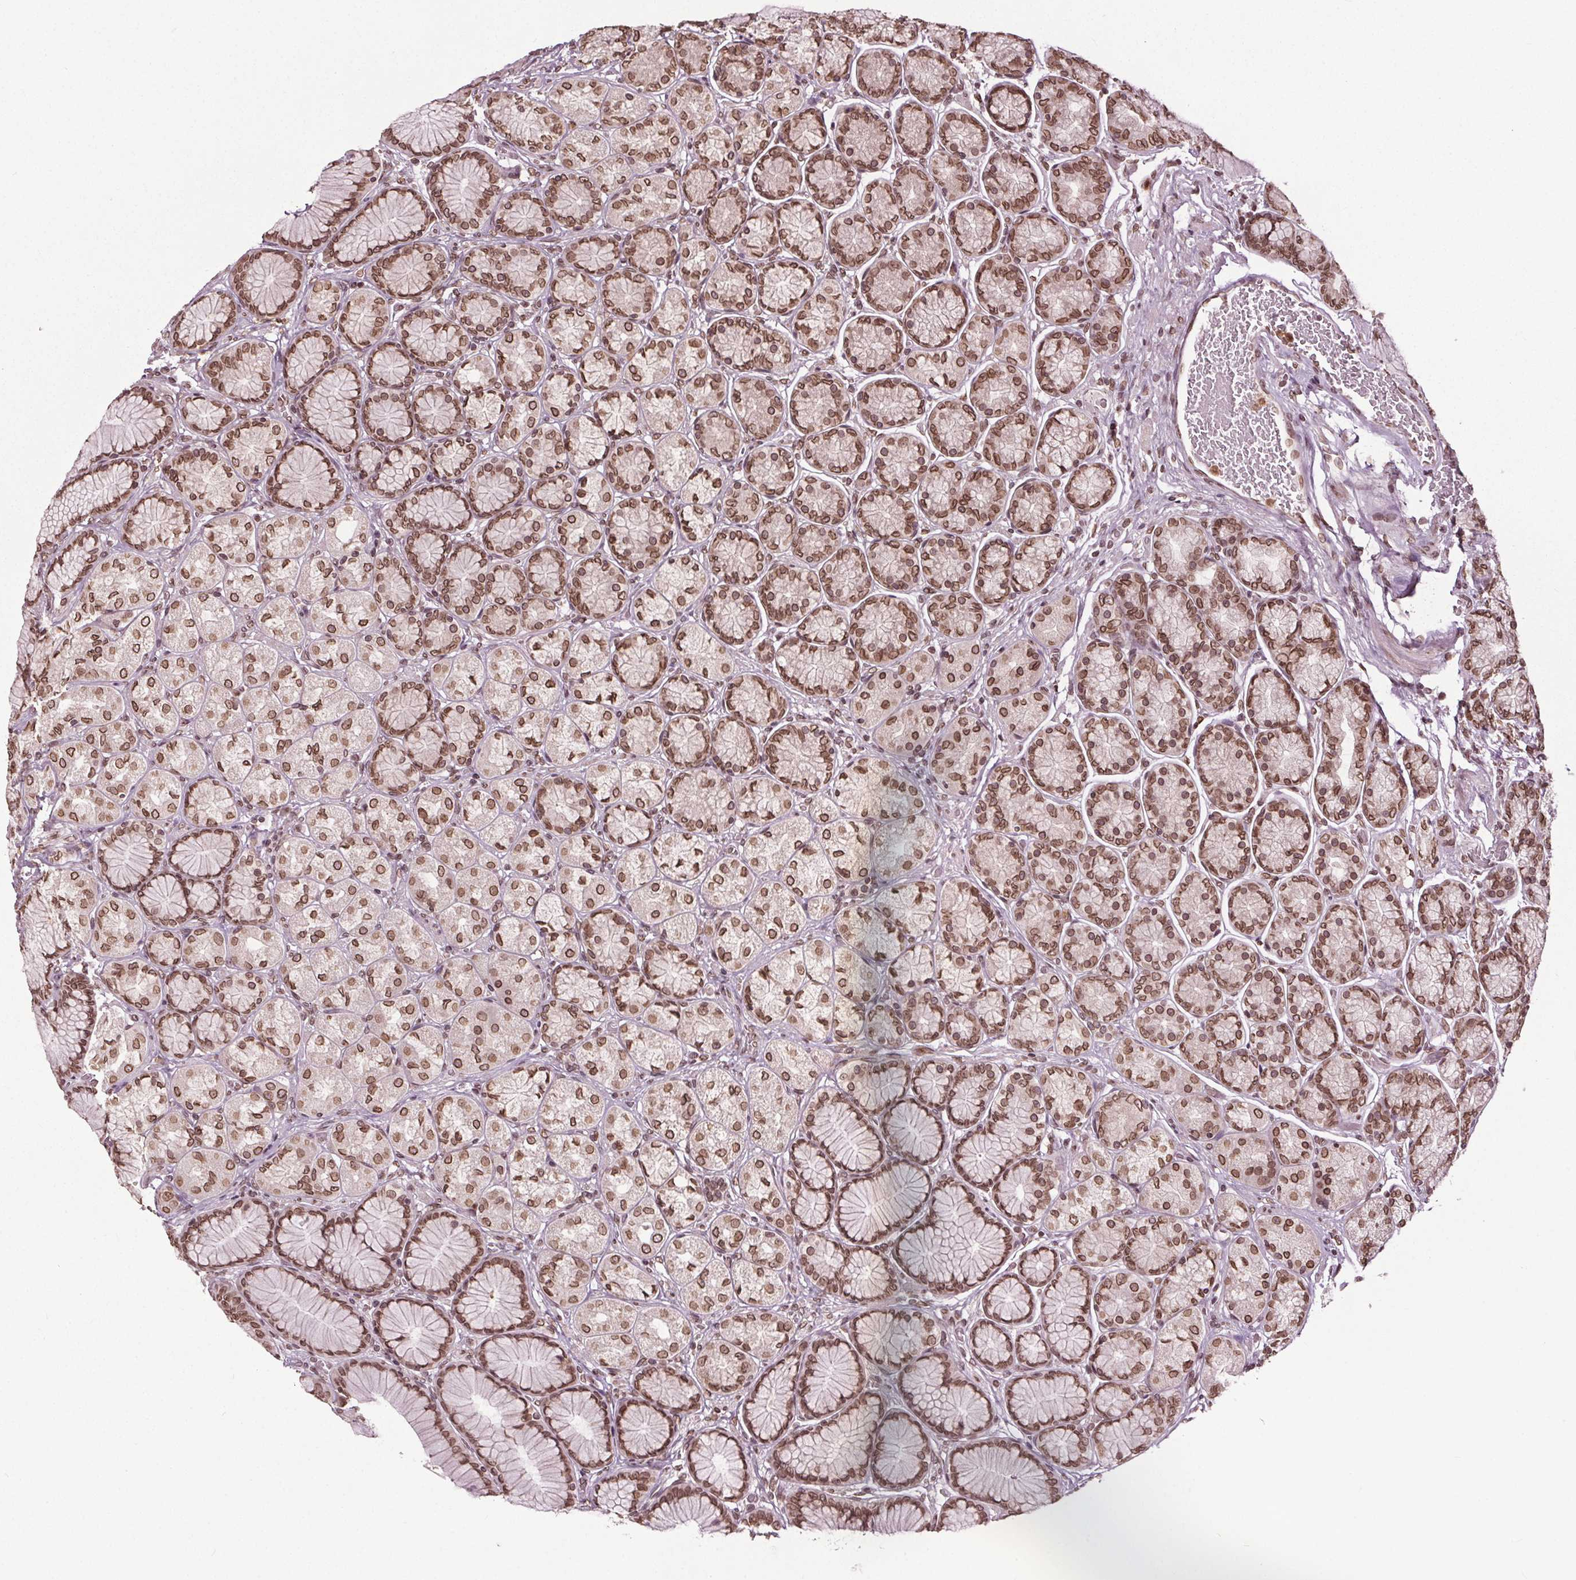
{"staining": {"intensity": "moderate", "quantity": ">75%", "location": "cytoplasmic/membranous,nuclear"}, "tissue": "stomach", "cell_type": "Glandular cells", "image_type": "normal", "snomed": [{"axis": "morphology", "description": "Normal tissue, NOS"}, {"axis": "morphology", "description": "Adenocarcinoma, NOS"}, {"axis": "morphology", "description": "Adenocarcinoma, High grade"}, {"axis": "topography", "description": "Stomach, upper"}, {"axis": "topography", "description": "Stomach"}], "caption": "Glandular cells exhibit moderate cytoplasmic/membranous,nuclear staining in approximately >75% of cells in benign stomach.", "gene": "TTC39C", "patient": {"sex": "female", "age": 65}}